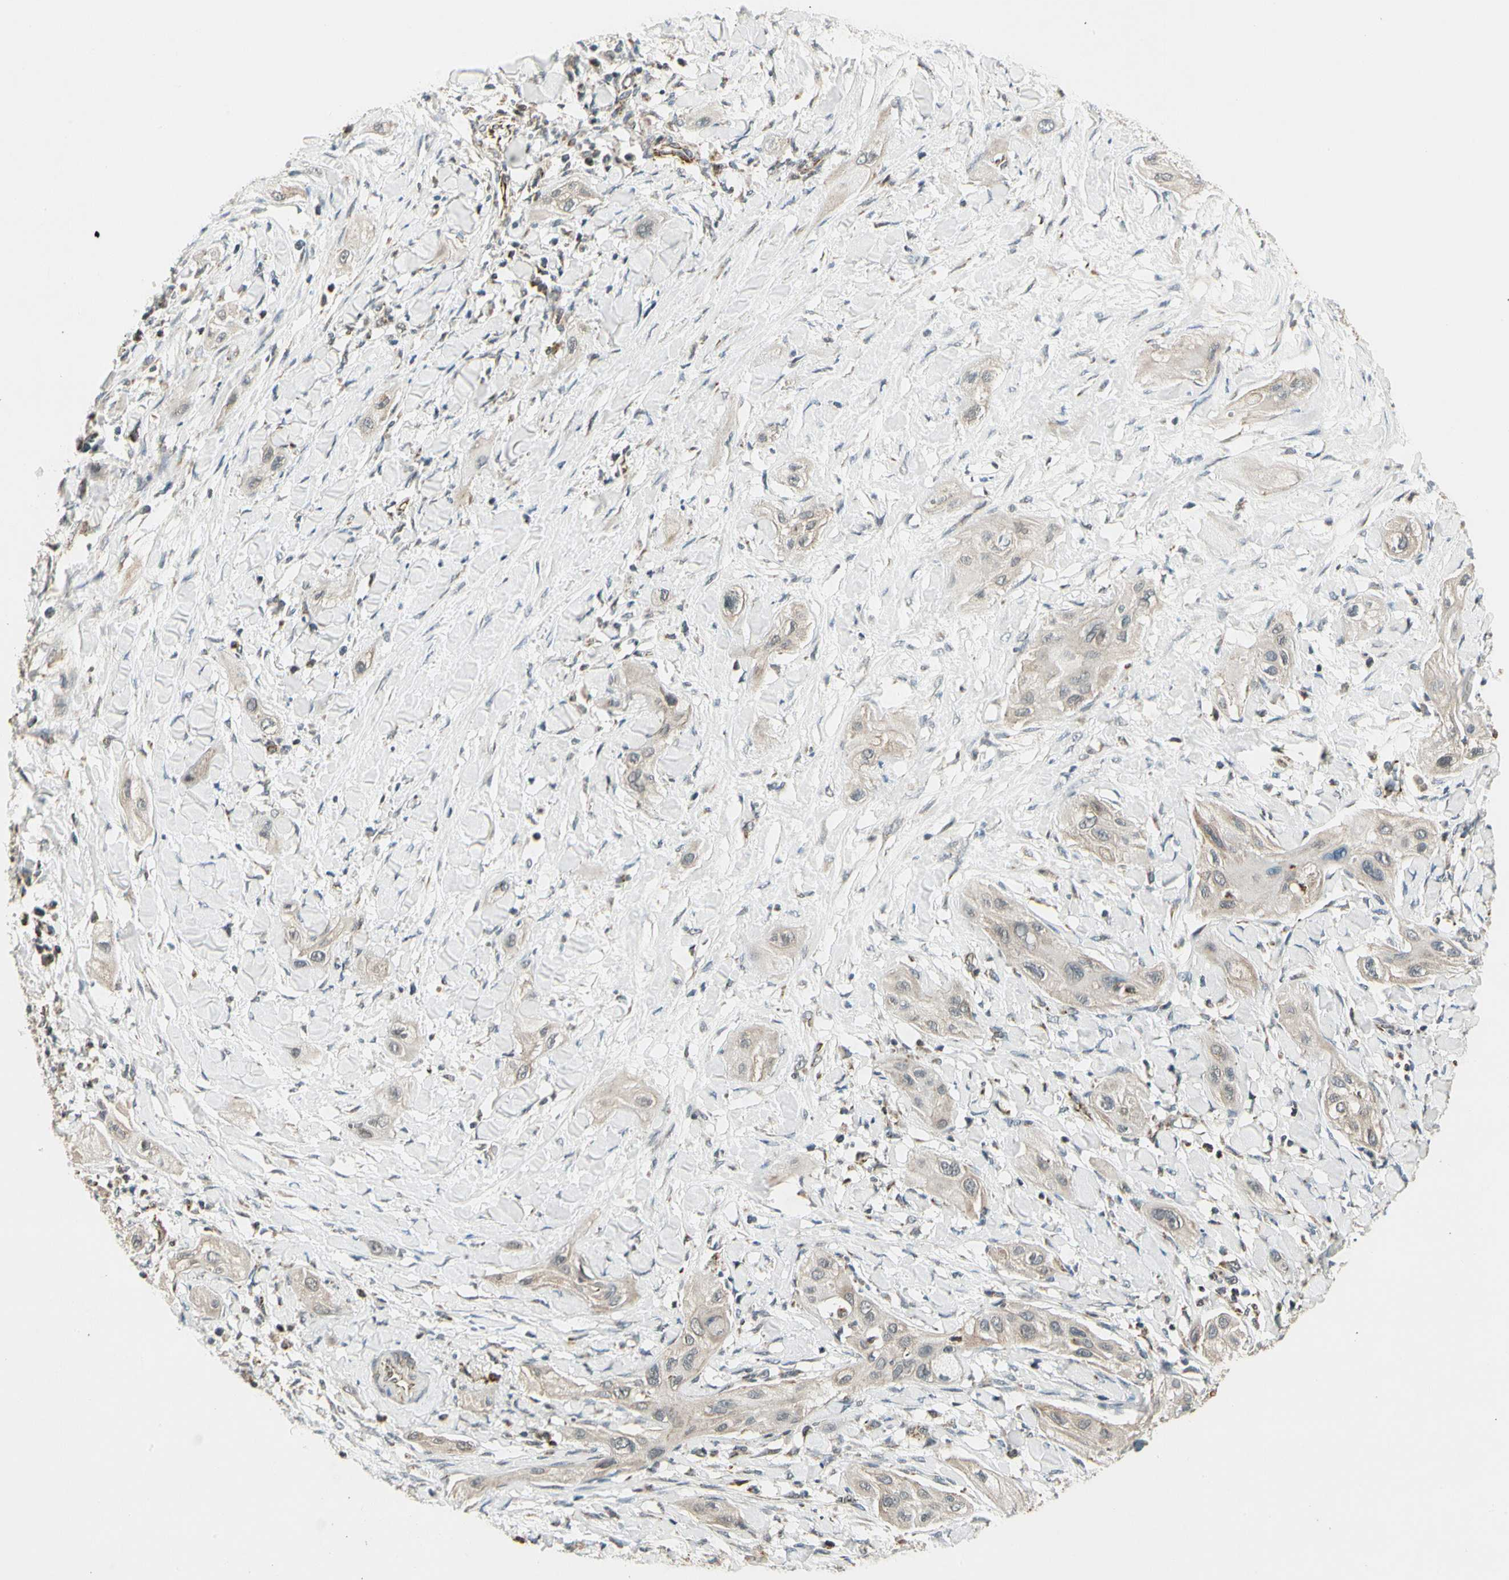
{"staining": {"intensity": "weak", "quantity": ">75%", "location": "cytoplasmic/membranous"}, "tissue": "lung cancer", "cell_type": "Tumor cells", "image_type": "cancer", "snomed": [{"axis": "morphology", "description": "Squamous cell carcinoma, NOS"}, {"axis": "topography", "description": "Lung"}], "caption": "High-power microscopy captured an immunohistochemistry image of lung squamous cell carcinoma, revealing weak cytoplasmic/membranous positivity in approximately >75% of tumor cells.", "gene": "KHDC4", "patient": {"sex": "female", "age": 47}}